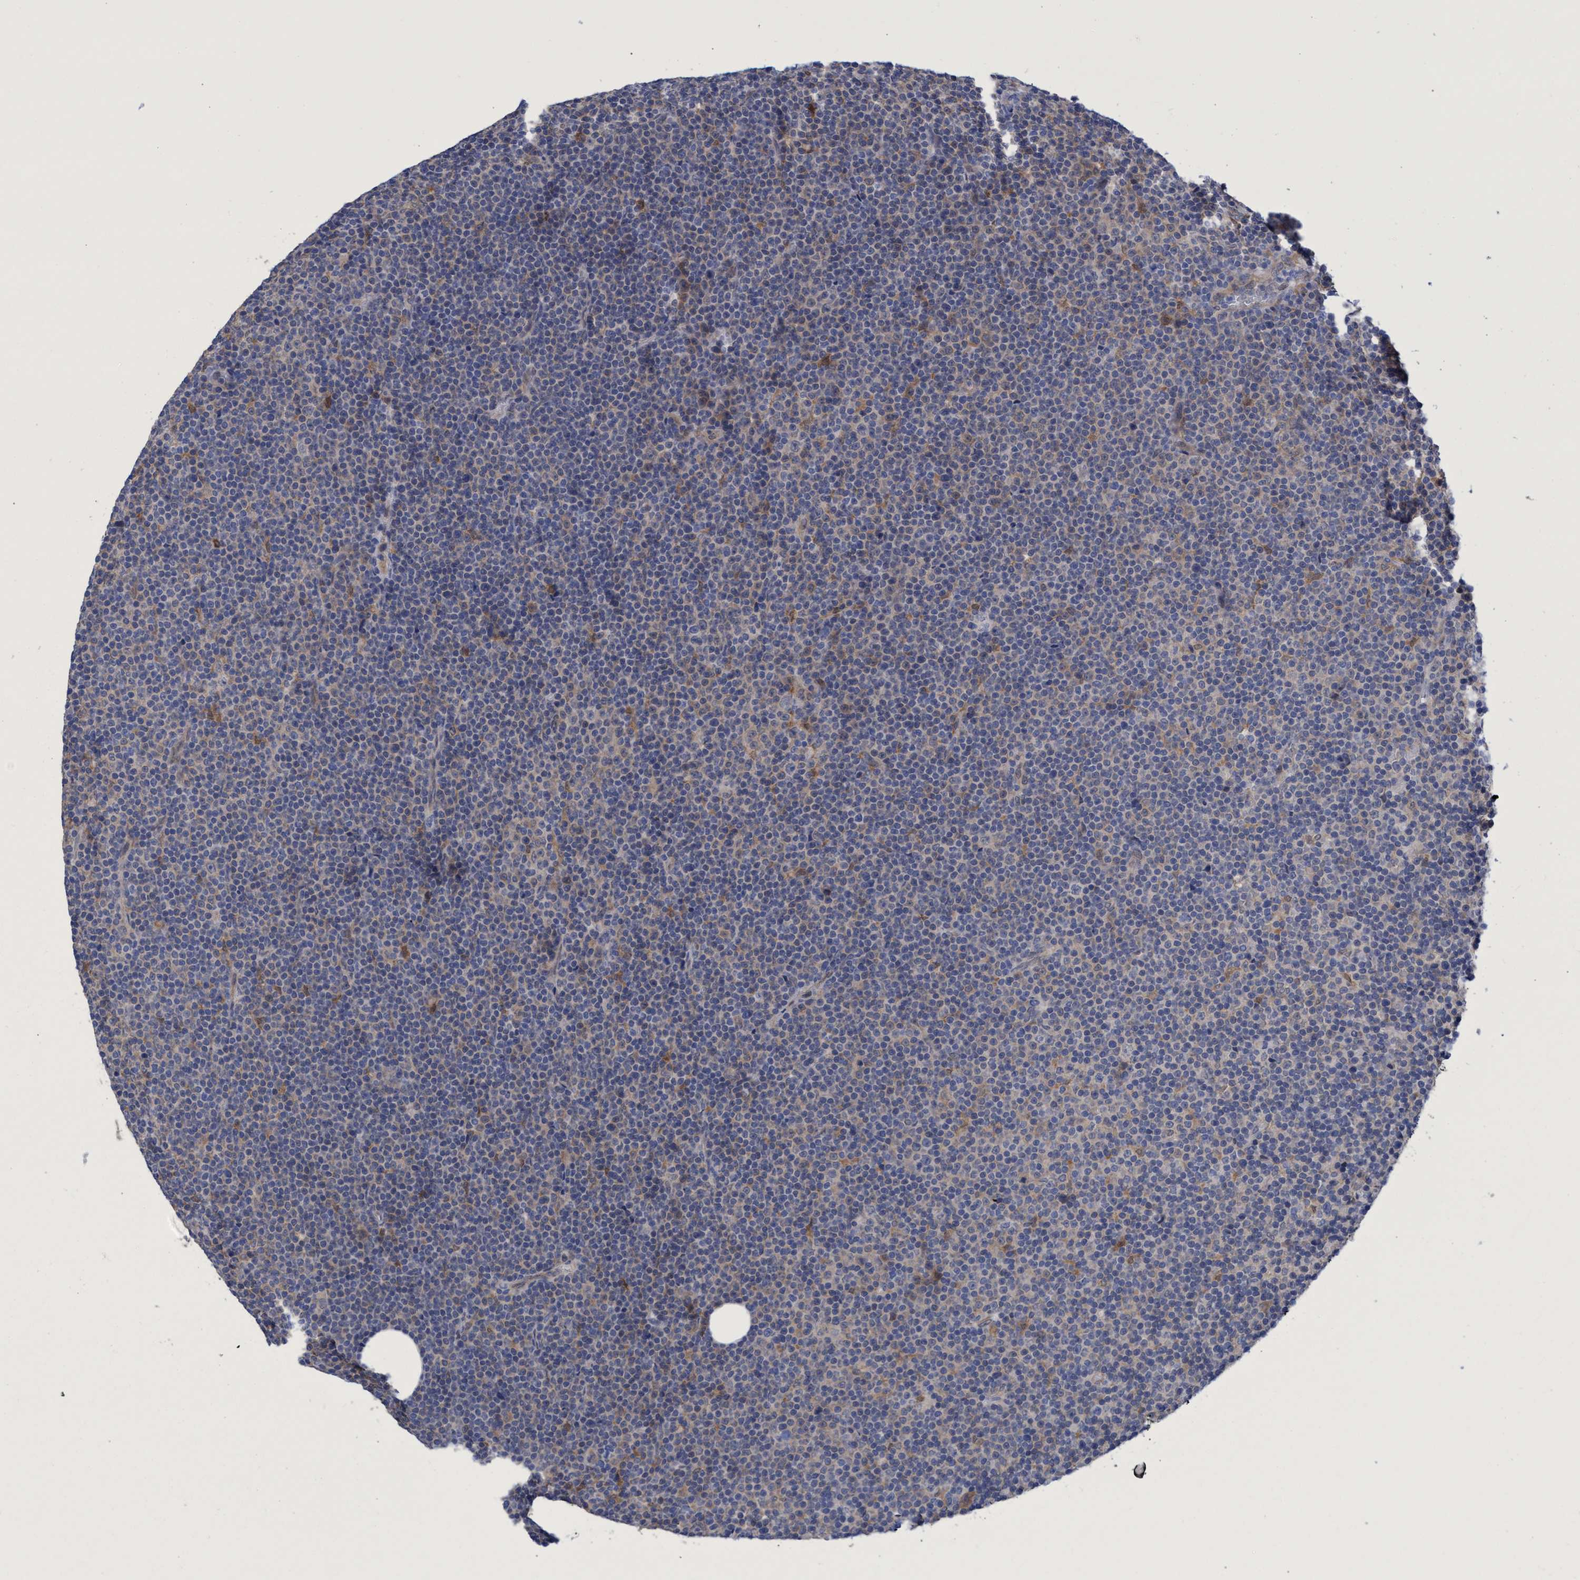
{"staining": {"intensity": "negative", "quantity": "none", "location": "none"}, "tissue": "lymphoma", "cell_type": "Tumor cells", "image_type": "cancer", "snomed": [{"axis": "morphology", "description": "Malignant lymphoma, non-Hodgkin's type, Low grade"}, {"axis": "topography", "description": "Lymph node"}], "caption": "Human lymphoma stained for a protein using IHC reveals no staining in tumor cells.", "gene": "PNPO", "patient": {"sex": "female", "age": 67}}